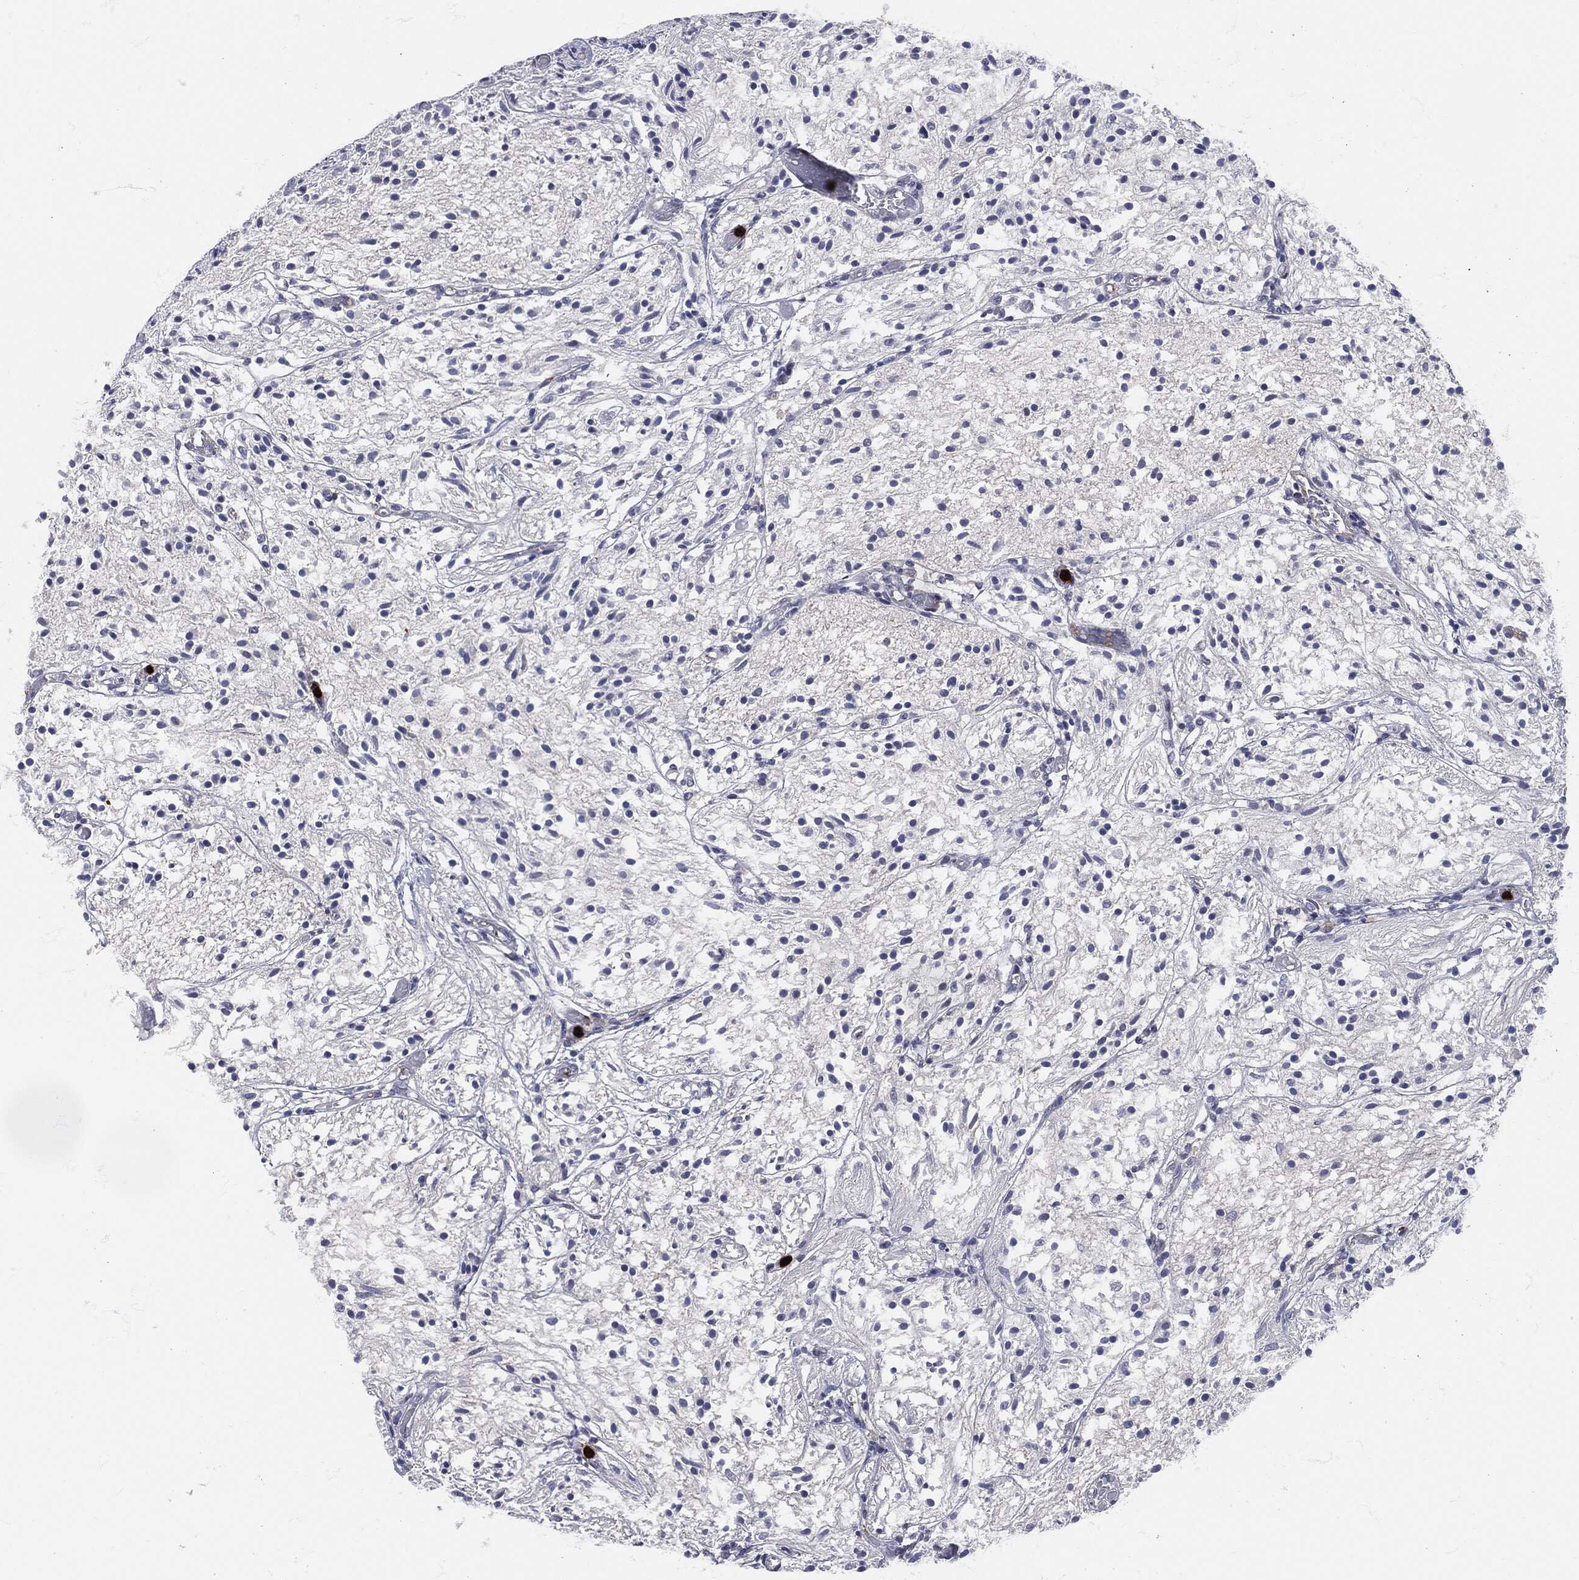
{"staining": {"intensity": "negative", "quantity": "none", "location": "none"}, "tissue": "glioma", "cell_type": "Tumor cells", "image_type": "cancer", "snomed": [{"axis": "morphology", "description": "Glioma, malignant, Low grade"}, {"axis": "topography", "description": "Brain"}], "caption": "Tumor cells are negative for protein expression in human malignant glioma (low-grade). (DAB immunohistochemistry, high magnification).", "gene": "MPO", "patient": {"sex": "male", "age": 3}}